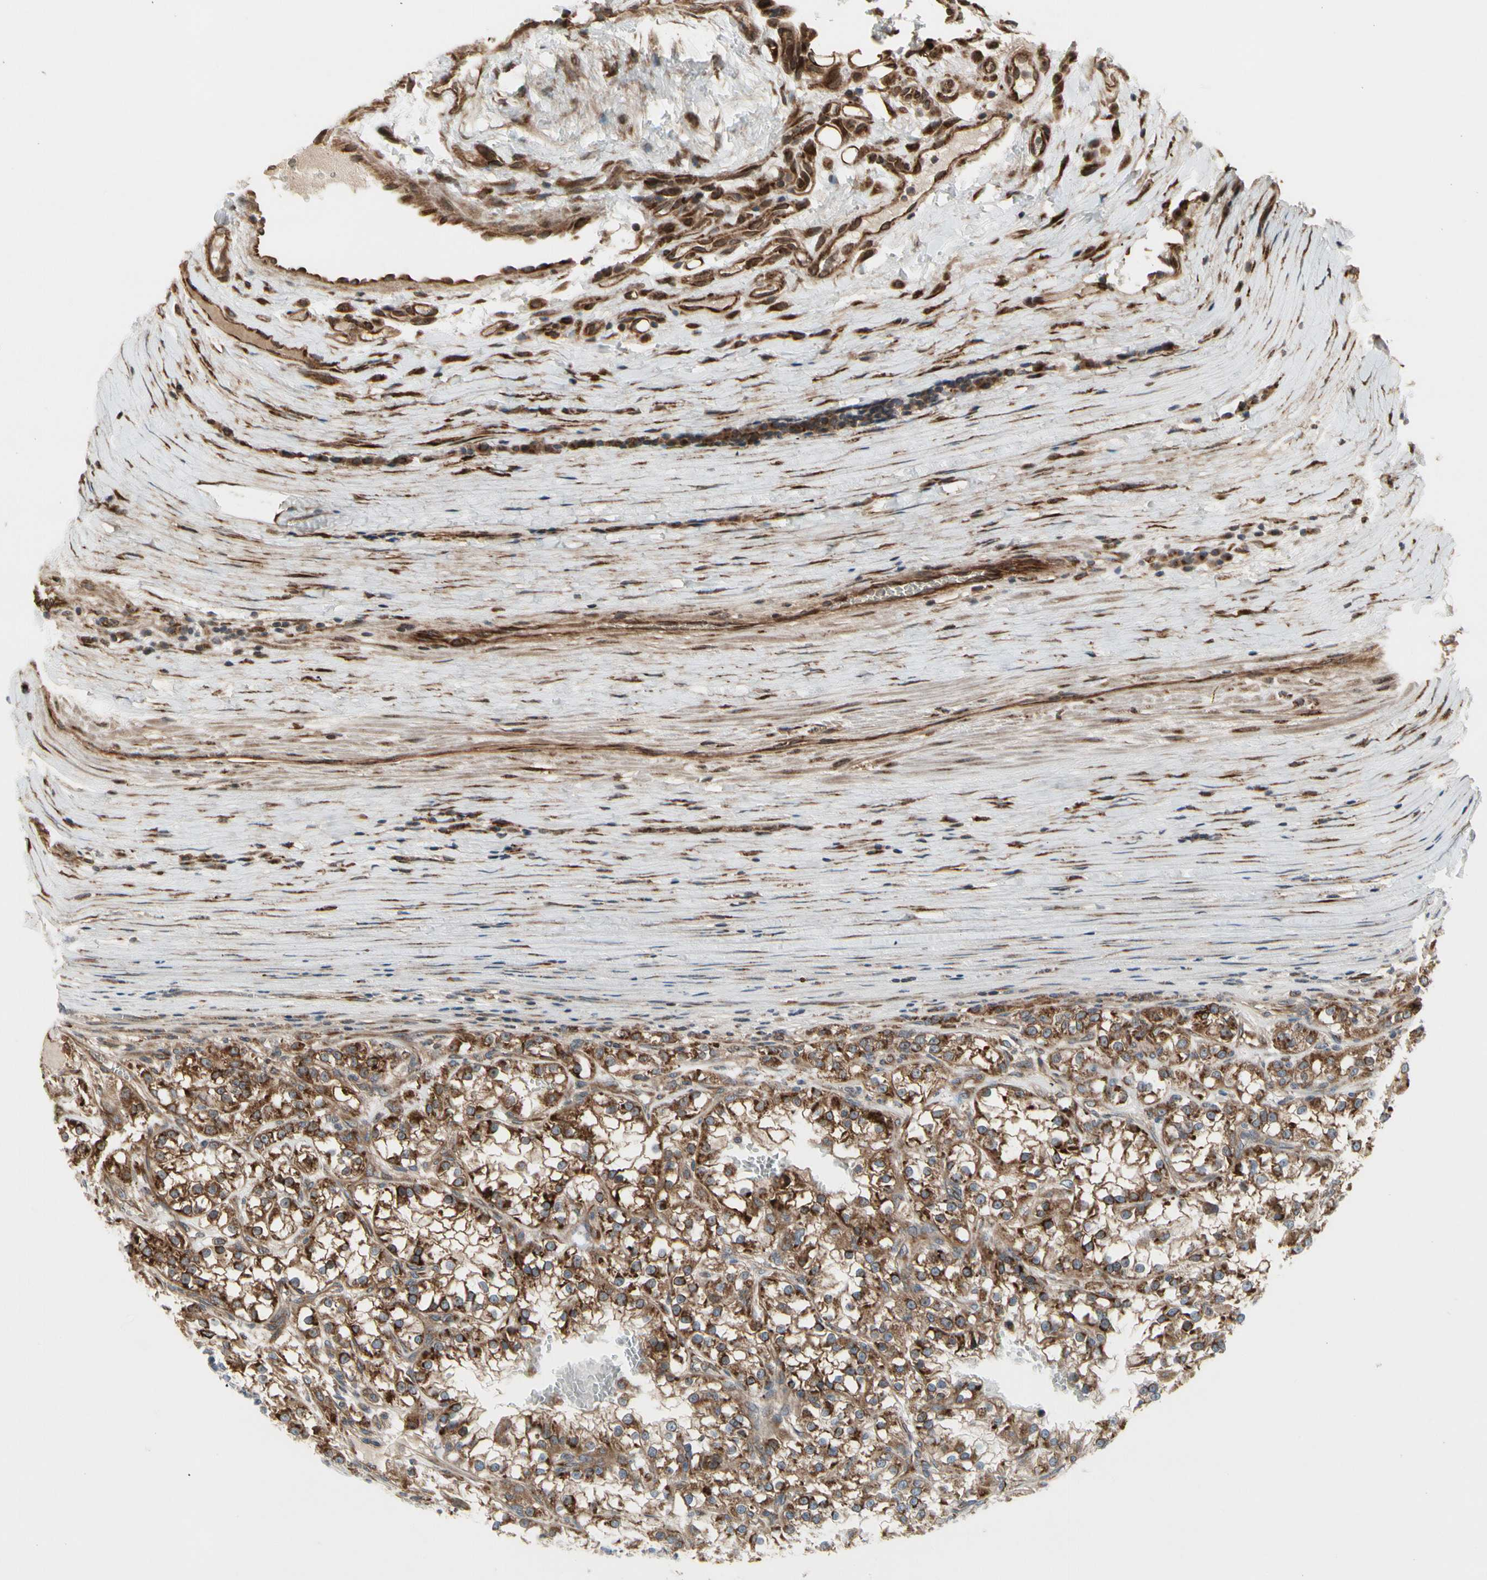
{"staining": {"intensity": "strong", "quantity": "25%-75%", "location": "cytoplasmic/membranous"}, "tissue": "renal cancer", "cell_type": "Tumor cells", "image_type": "cancer", "snomed": [{"axis": "morphology", "description": "Adenocarcinoma, NOS"}, {"axis": "topography", "description": "Kidney"}], "caption": "Protein staining of renal cancer (adenocarcinoma) tissue reveals strong cytoplasmic/membranous staining in about 25%-75% of tumor cells.", "gene": "SLC39A9", "patient": {"sex": "female", "age": 52}}